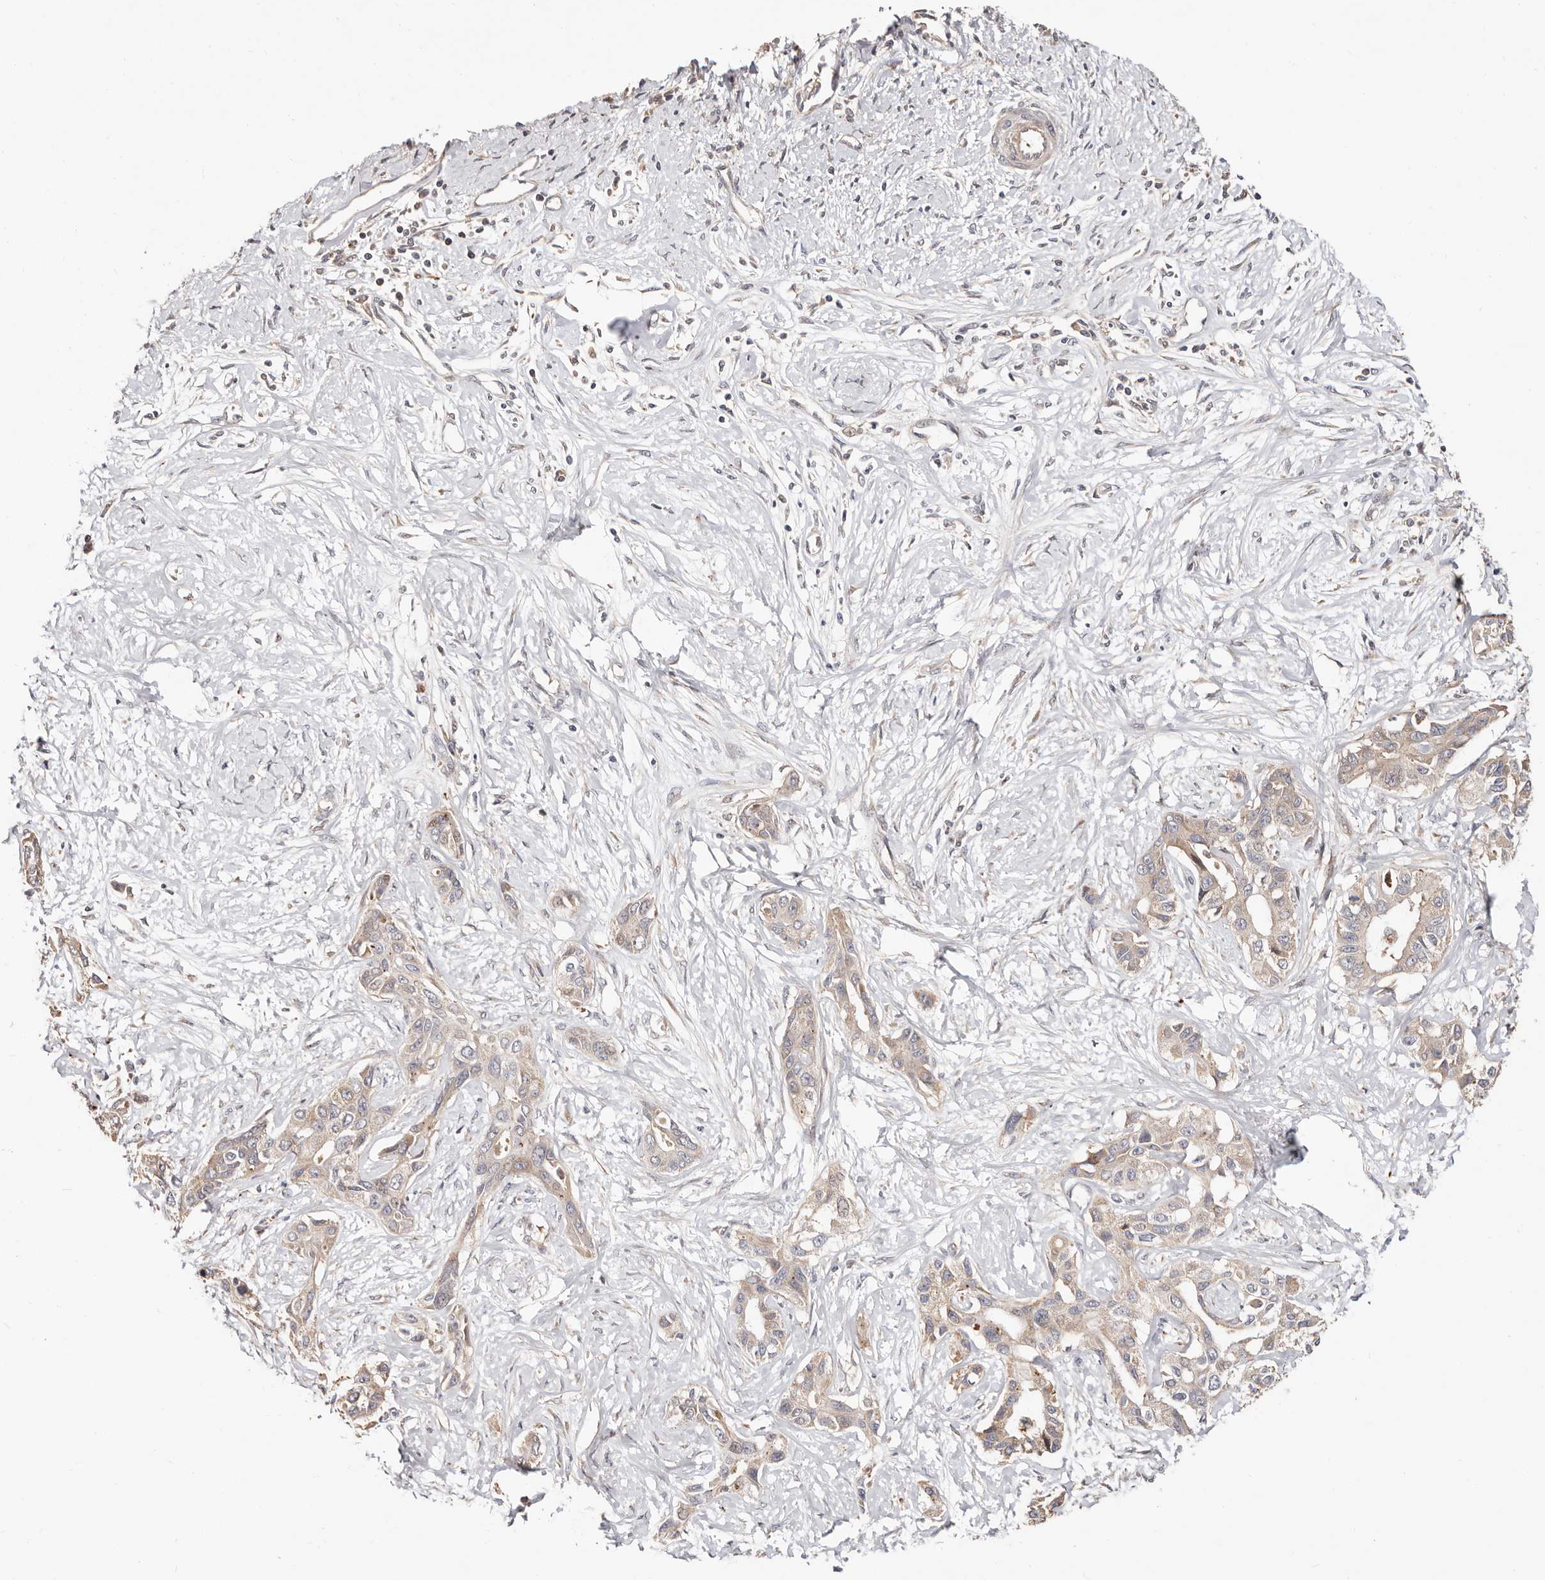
{"staining": {"intensity": "weak", "quantity": ">75%", "location": "cytoplasmic/membranous"}, "tissue": "liver cancer", "cell_type": "Tumor cells", "image_type": "cancer", "snomed": [{"axis": "morphology", "description": "Cholangiocarcinoma"}, {"axis": "topography", "description": "Liver"}], "caption": "Protein expression analysis of liver cholangiocarcinoma demonstrates weak cytoplasmic/membranous positivity in about >75% of tumor cells.", "gene": "USP33", "patient": {"sex": "male", "age": 59}}